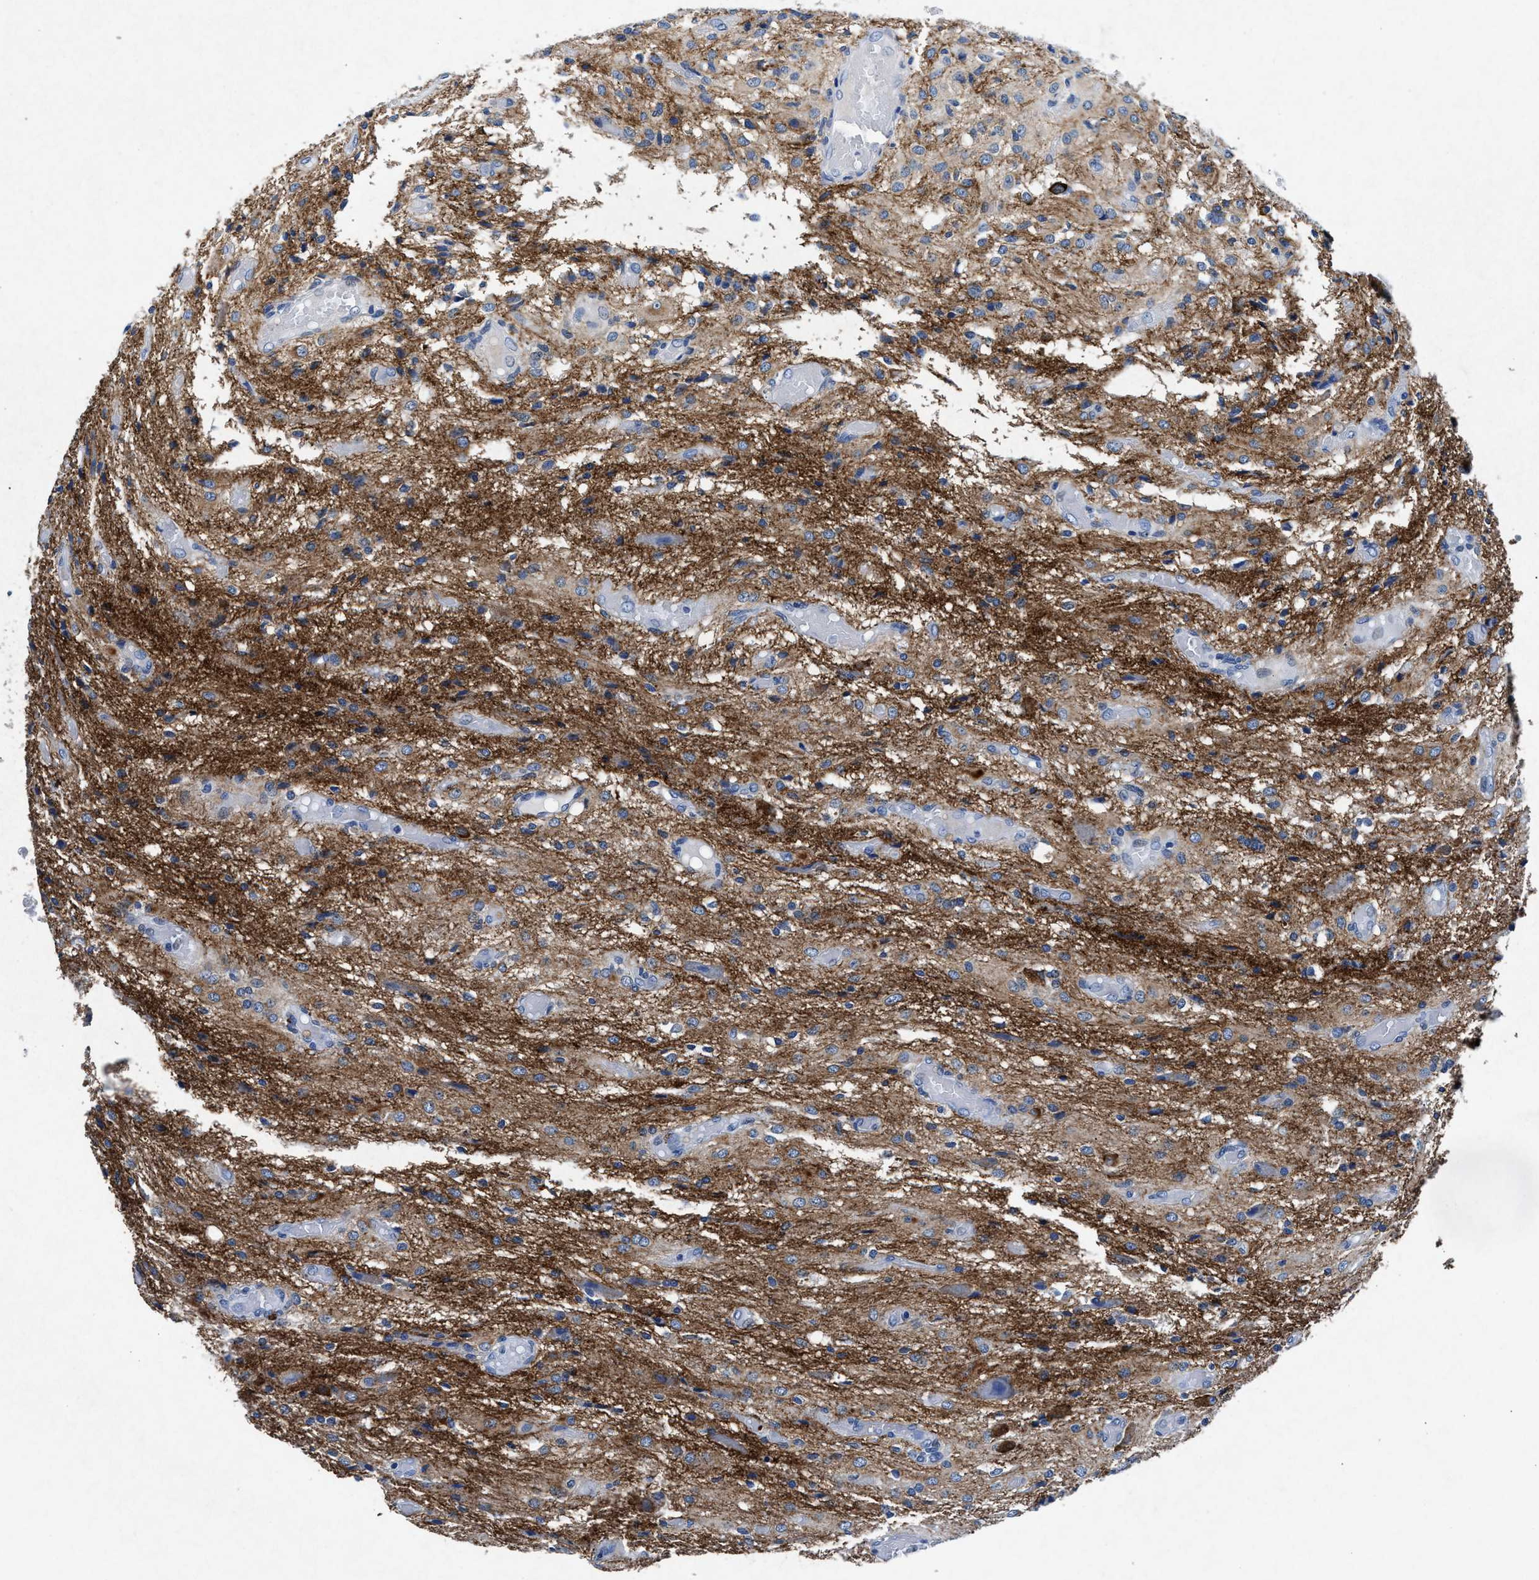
{"staining": {"intensity": "moderate", "quantity": "25%-75%", "location": "cytoplasmic/membranous"}, "tissue": "glioma", "cell_type": "Tumor cells", "image_type": "cancer", "snomed": [{"axis": "morphology", "description": "Glioma, malignant, High grade"}, {"axis": "topography", "description": "Brain"}], "caption": "Protein staining of high-grade glioma (malignant) tissue demonstrates moderate cytoplasmic/membranous staining in approximately 25%-75% of tumor cells. Immunohistochemistry stains the protein in brown and the nuclei are stained blue.", "gene": "MAP6", "patient": {"sex": "female", "age": 59}}